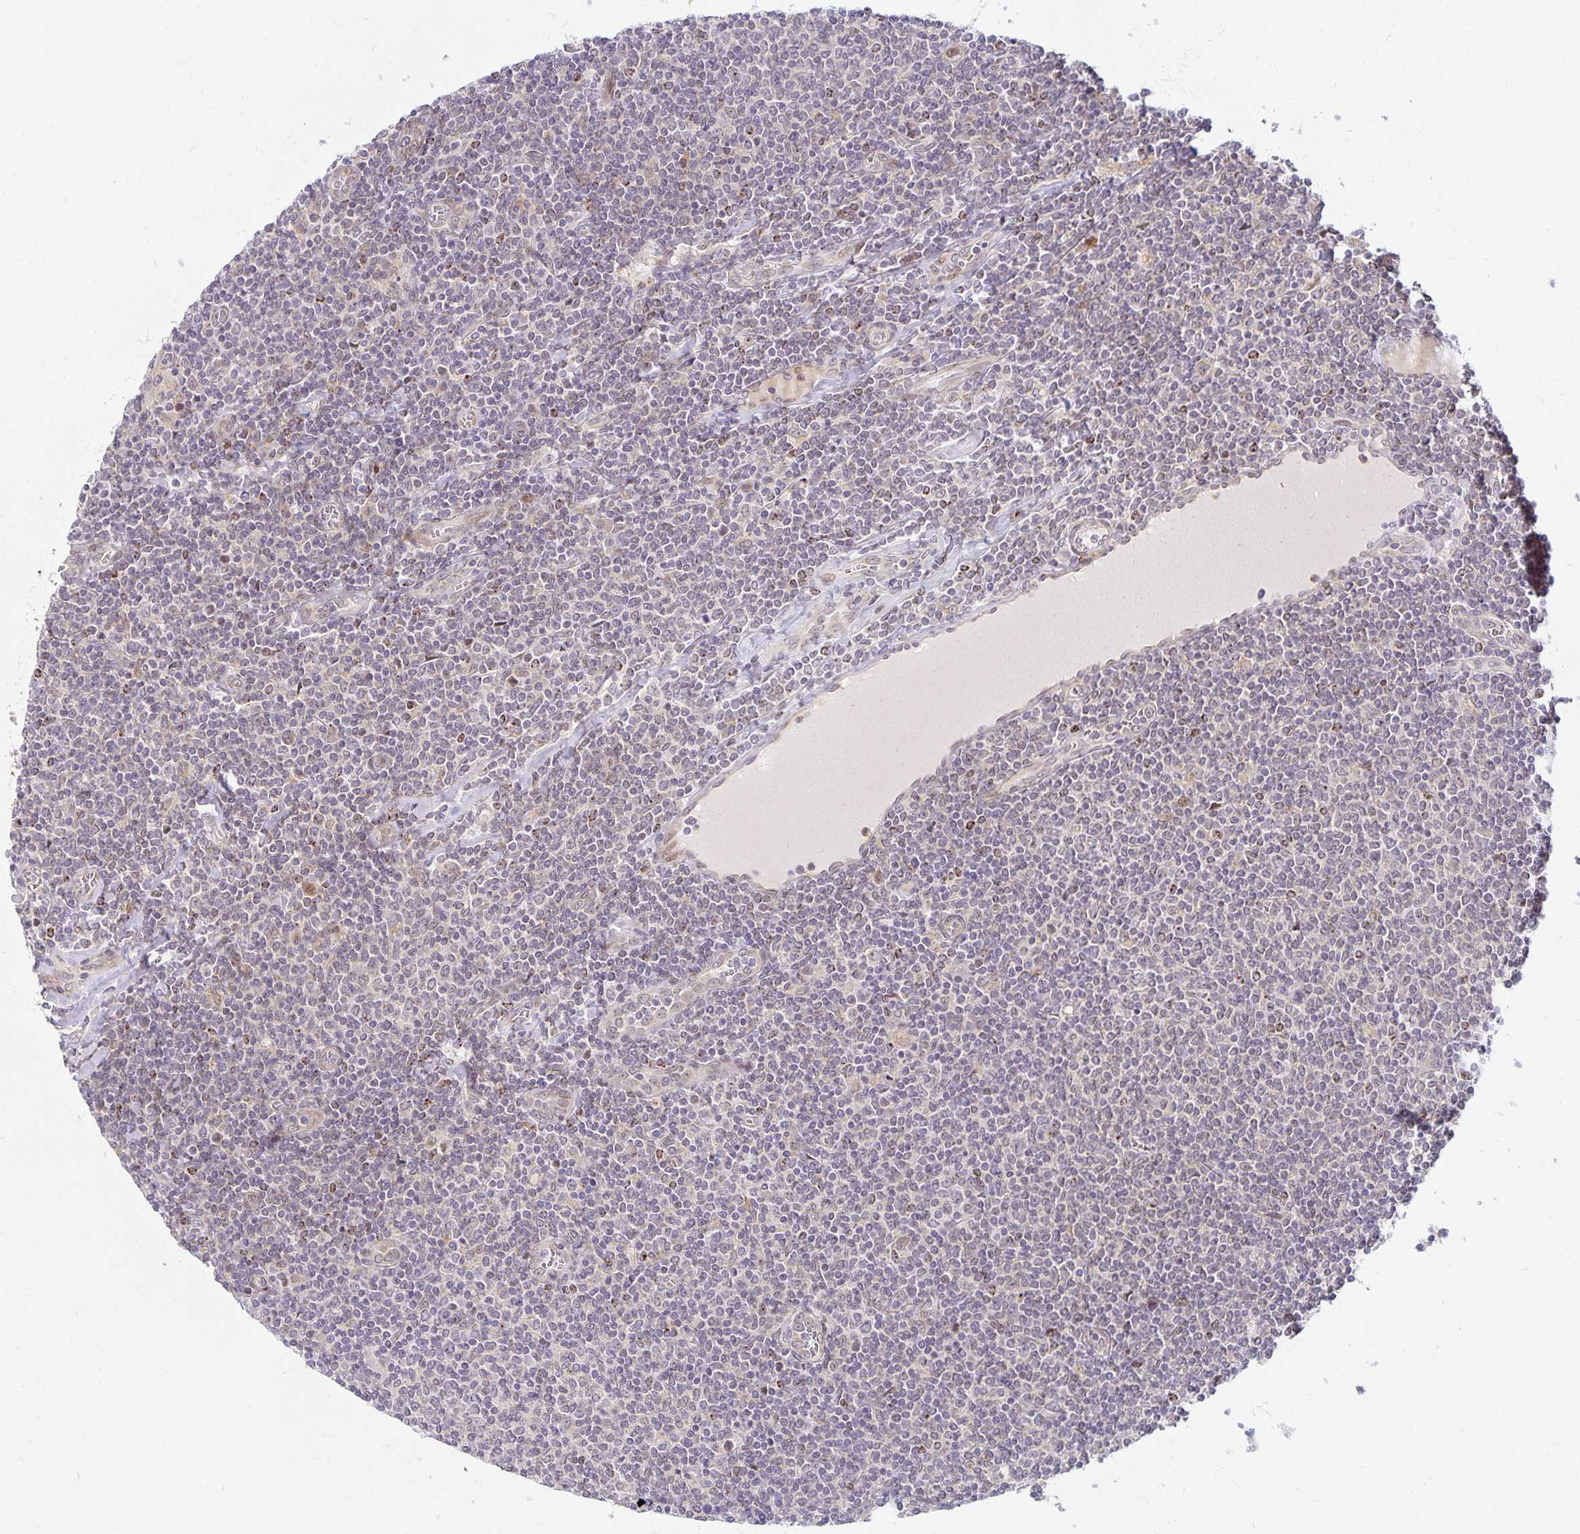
{"staining": {"intensity": "negative", "quantity": "none", "location": "none"}, "tissue": "lymphoma", "cell_type": "Tumor cells", "image_type": "cancer", "snomed": [{"axis": "morphology", "description": "Malignant lymphoma, non-Hodgkin's type, Low grade"}, {"axis": "topography", "description": "Lymph node"}], "caption": "The histopathology image displays no staining of tumor cells in low-grade malignant lymphoma, non-Hodgkin's type.", "gene": "EHF", "patient": {"sex": "male", "age": 52}}